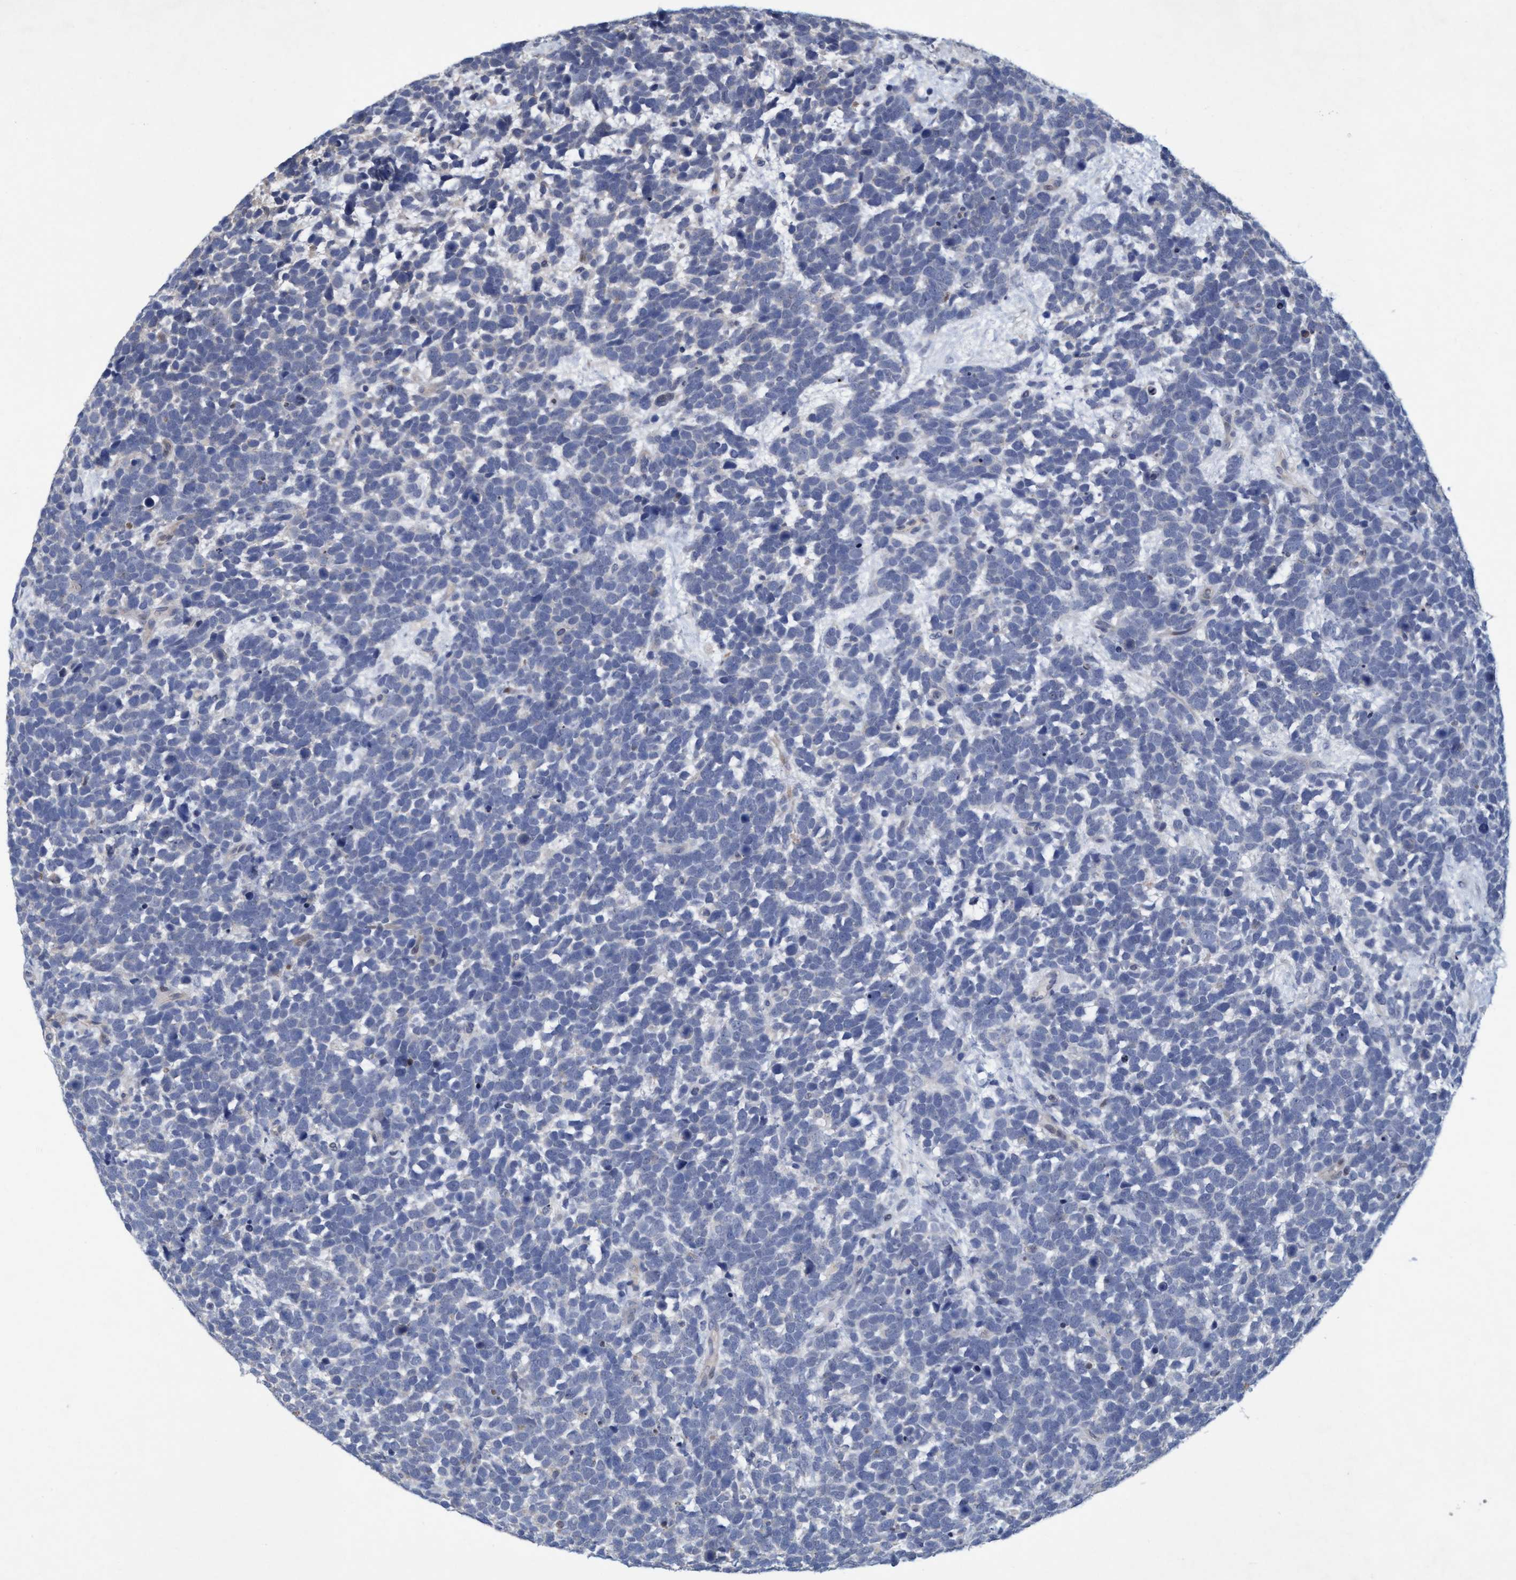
{"staining": {"intensity": "negative", "quantity": "none", "location": "none"}, "tissue": "urothelial cancer", "cell_type": "Tumor cells", "image_type": "cancer", "snomed": [{"axis": "morphology", "description": "Urothelial carcinoma, High grade"}, {"axis": "topography", "description": "Urinary bladder"}], "caption": "IHC histopathology image of human urothelial cancer stained for a protein (brown), which exhibits no expression in tumor cells.", "gene": "ZNF677", "patient": {"sex": "female", "age": 82}}